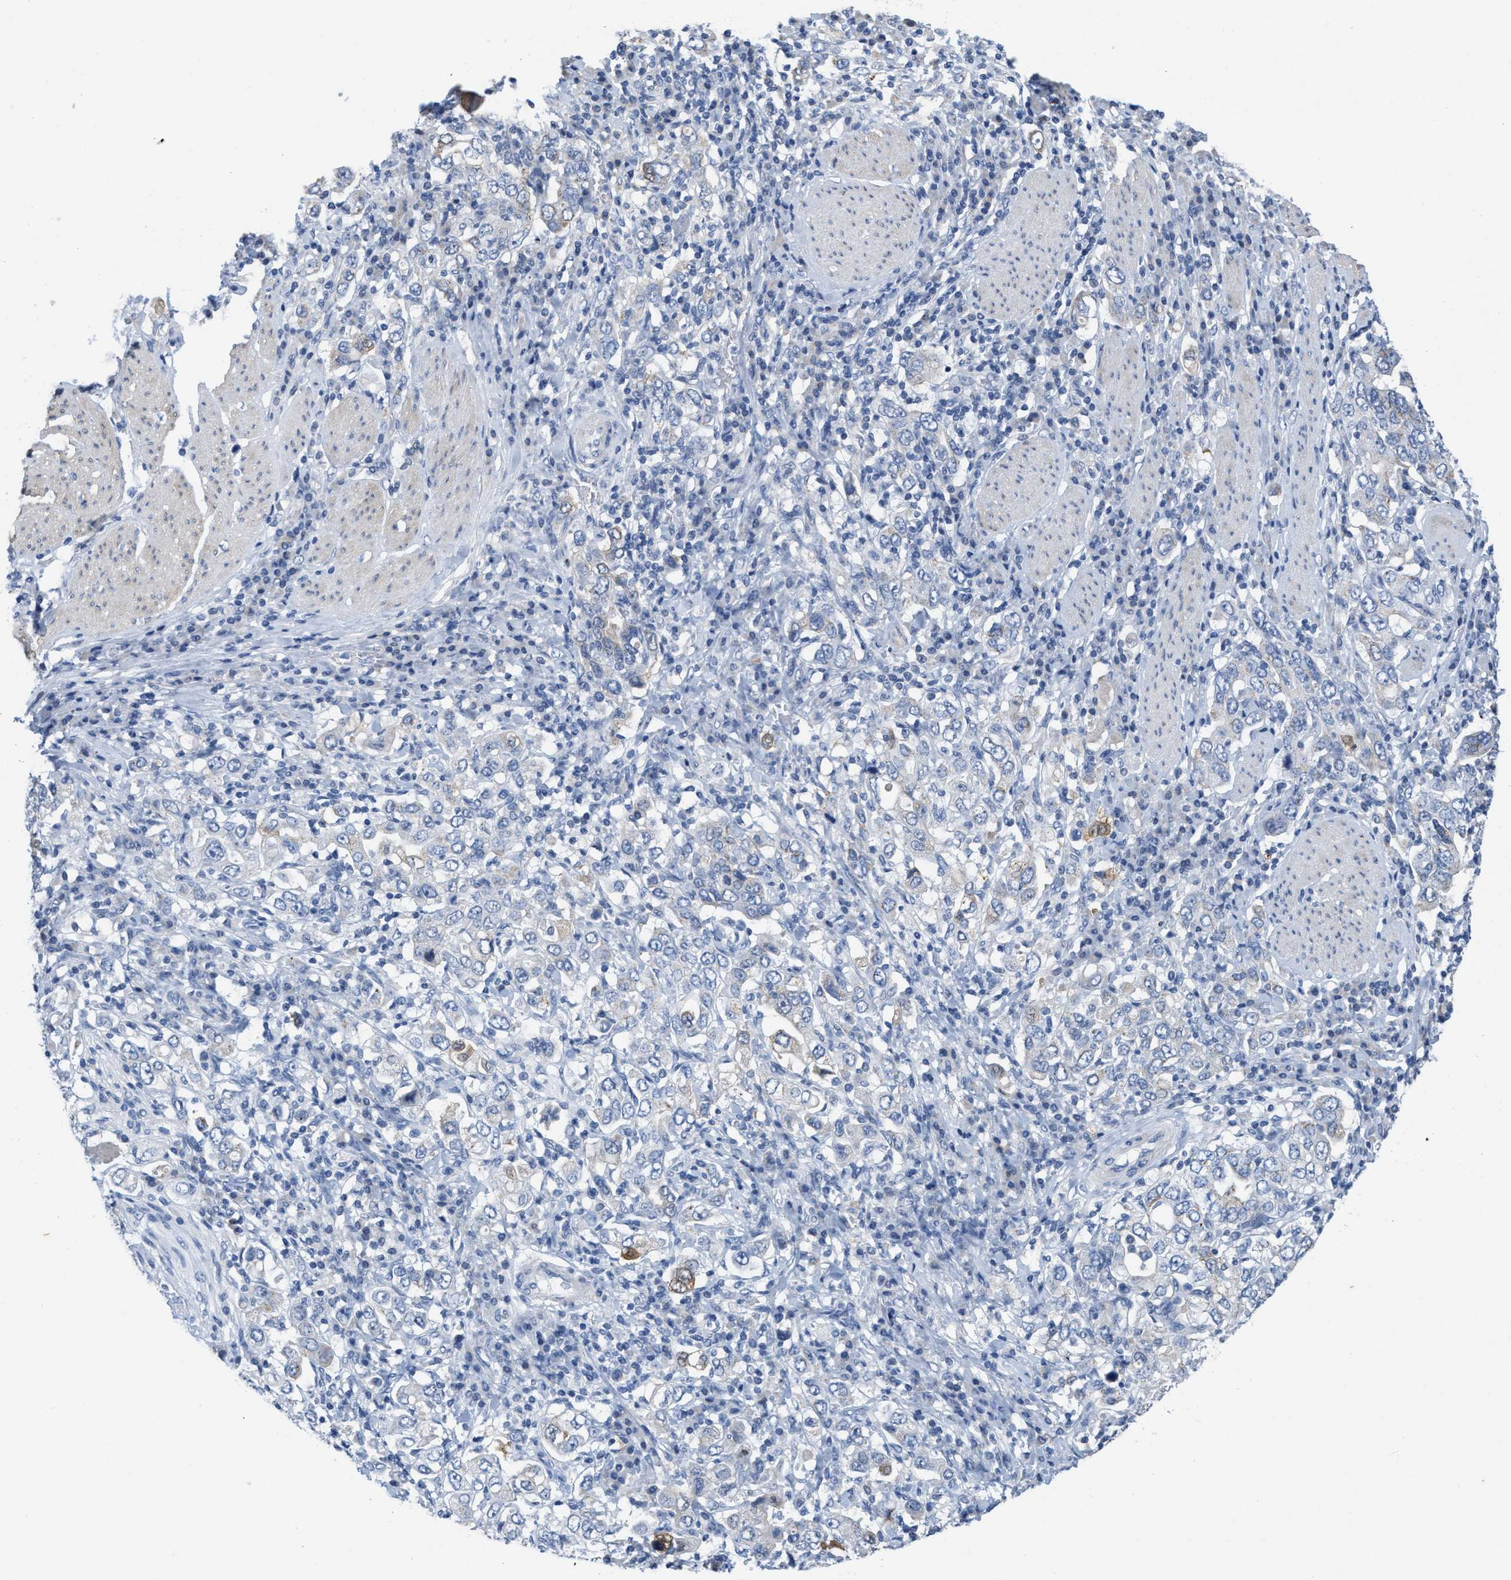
{"staining": {"intensity": "weak", "quantity": "<25%", "location": "cytoplasmic/membranous"}, "tissue": "stomach cancer", "cell_type": "Tumor cells", "image_type": "cancer", "snomed": [{"axis": "morphology", "description": "Adenocarcinoma, NOS"}, {"axis": "topography", "description": "Stomach, upper"}], "caption": "There is no significant positivity in tumor cells of stomach cancer (adenocarcinoma). (Stains: DAB IHC with hematoxylin counter stain, Microscopy: brightfield microscopy at high magnification).", "gene": "CRYM", "patient": {"sex": "male", "age": 62}}